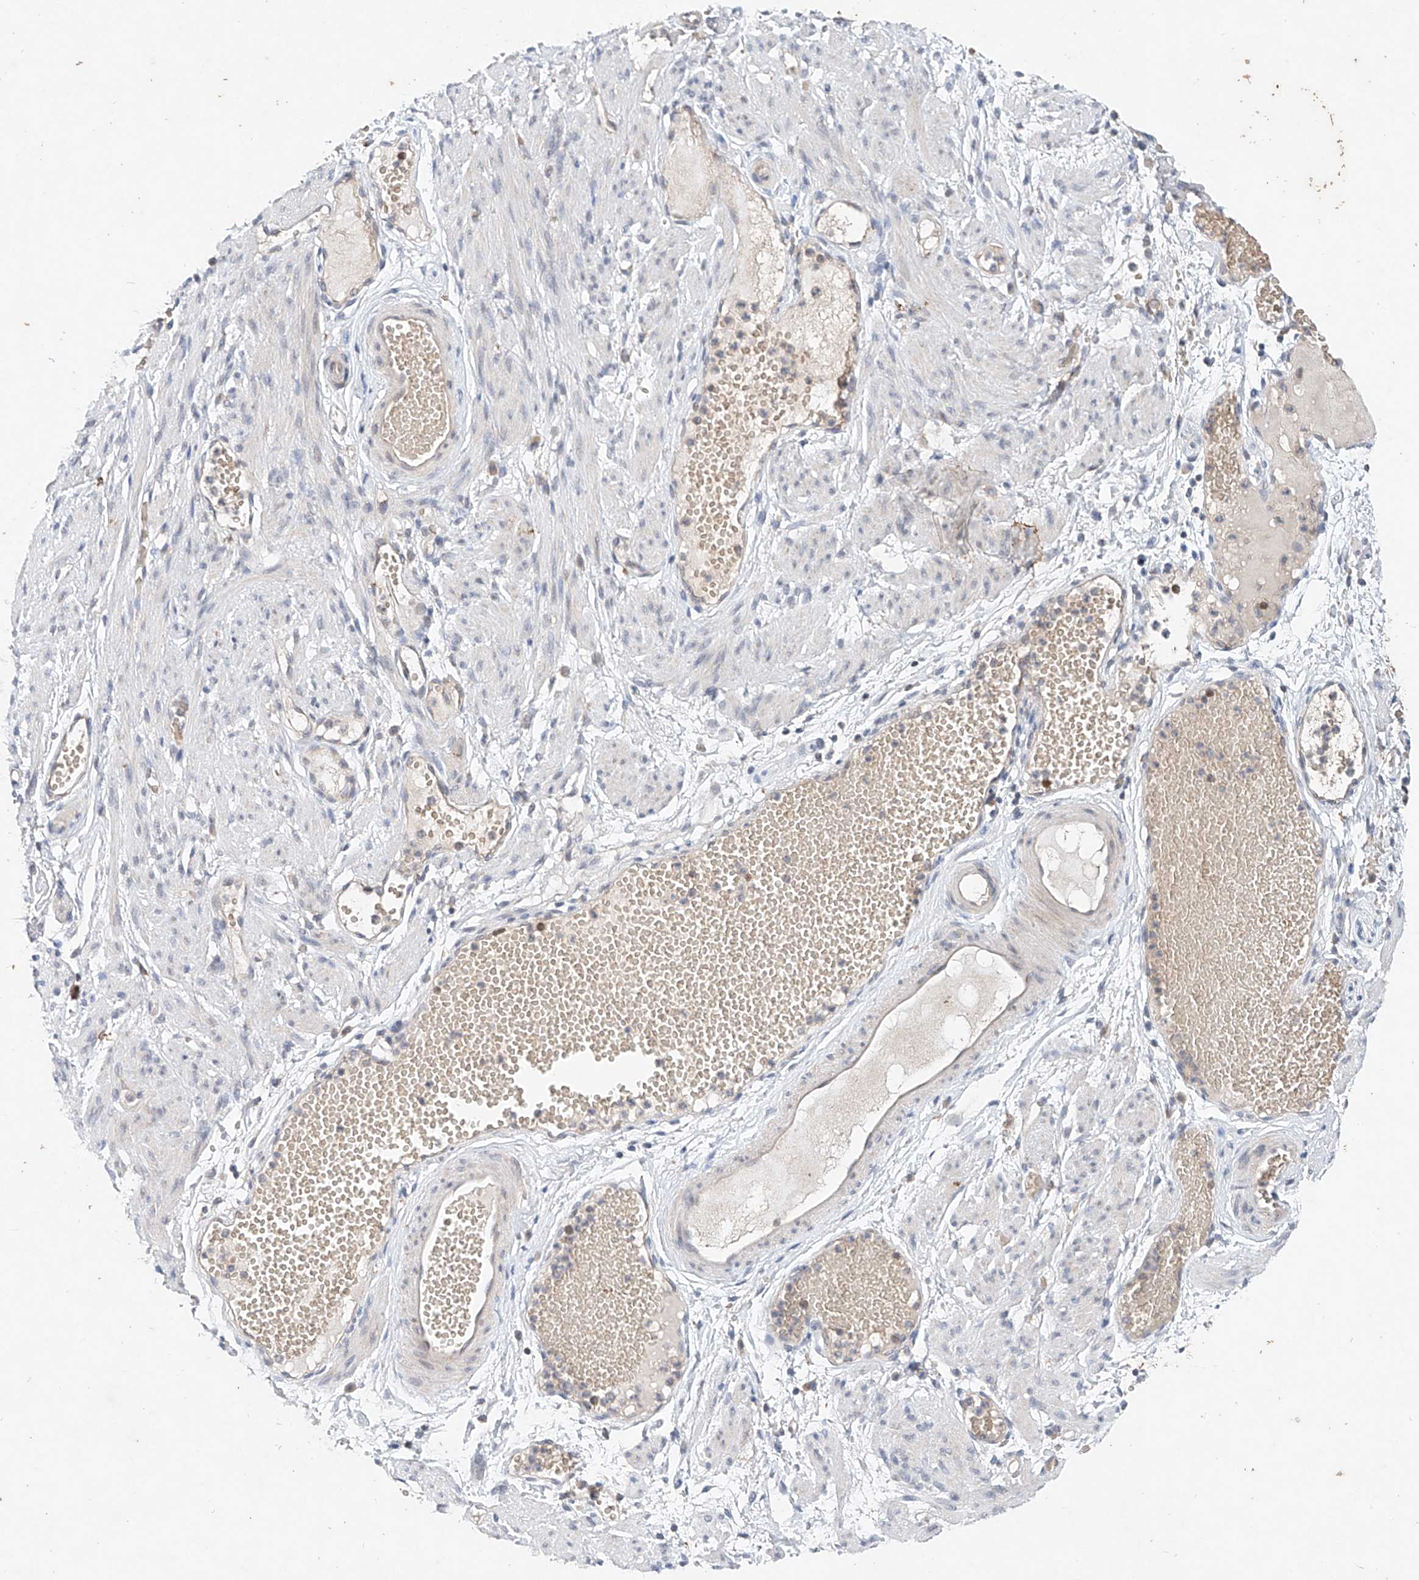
{"staining": {"intensity": "negative", "quantity": "none", "location": "none"}, "tissue": "adipose tissue", "cell_type": "Adipocytes", "image_type": "normal", "snomed": [{"axis": "morphology", "description": "Normal tissue, NOS"}, {"axis": "topography", "description": "Smooth muscle"}, {"axis": "topography", "description": "Peripheral nerve tissue"}], "caption": "Immunohistochemistry of unremarkable adipose tissue exhibits no staining in adipocytes.", "gene": "FASTK", "patient": {"sex": "female", "age": 39}}